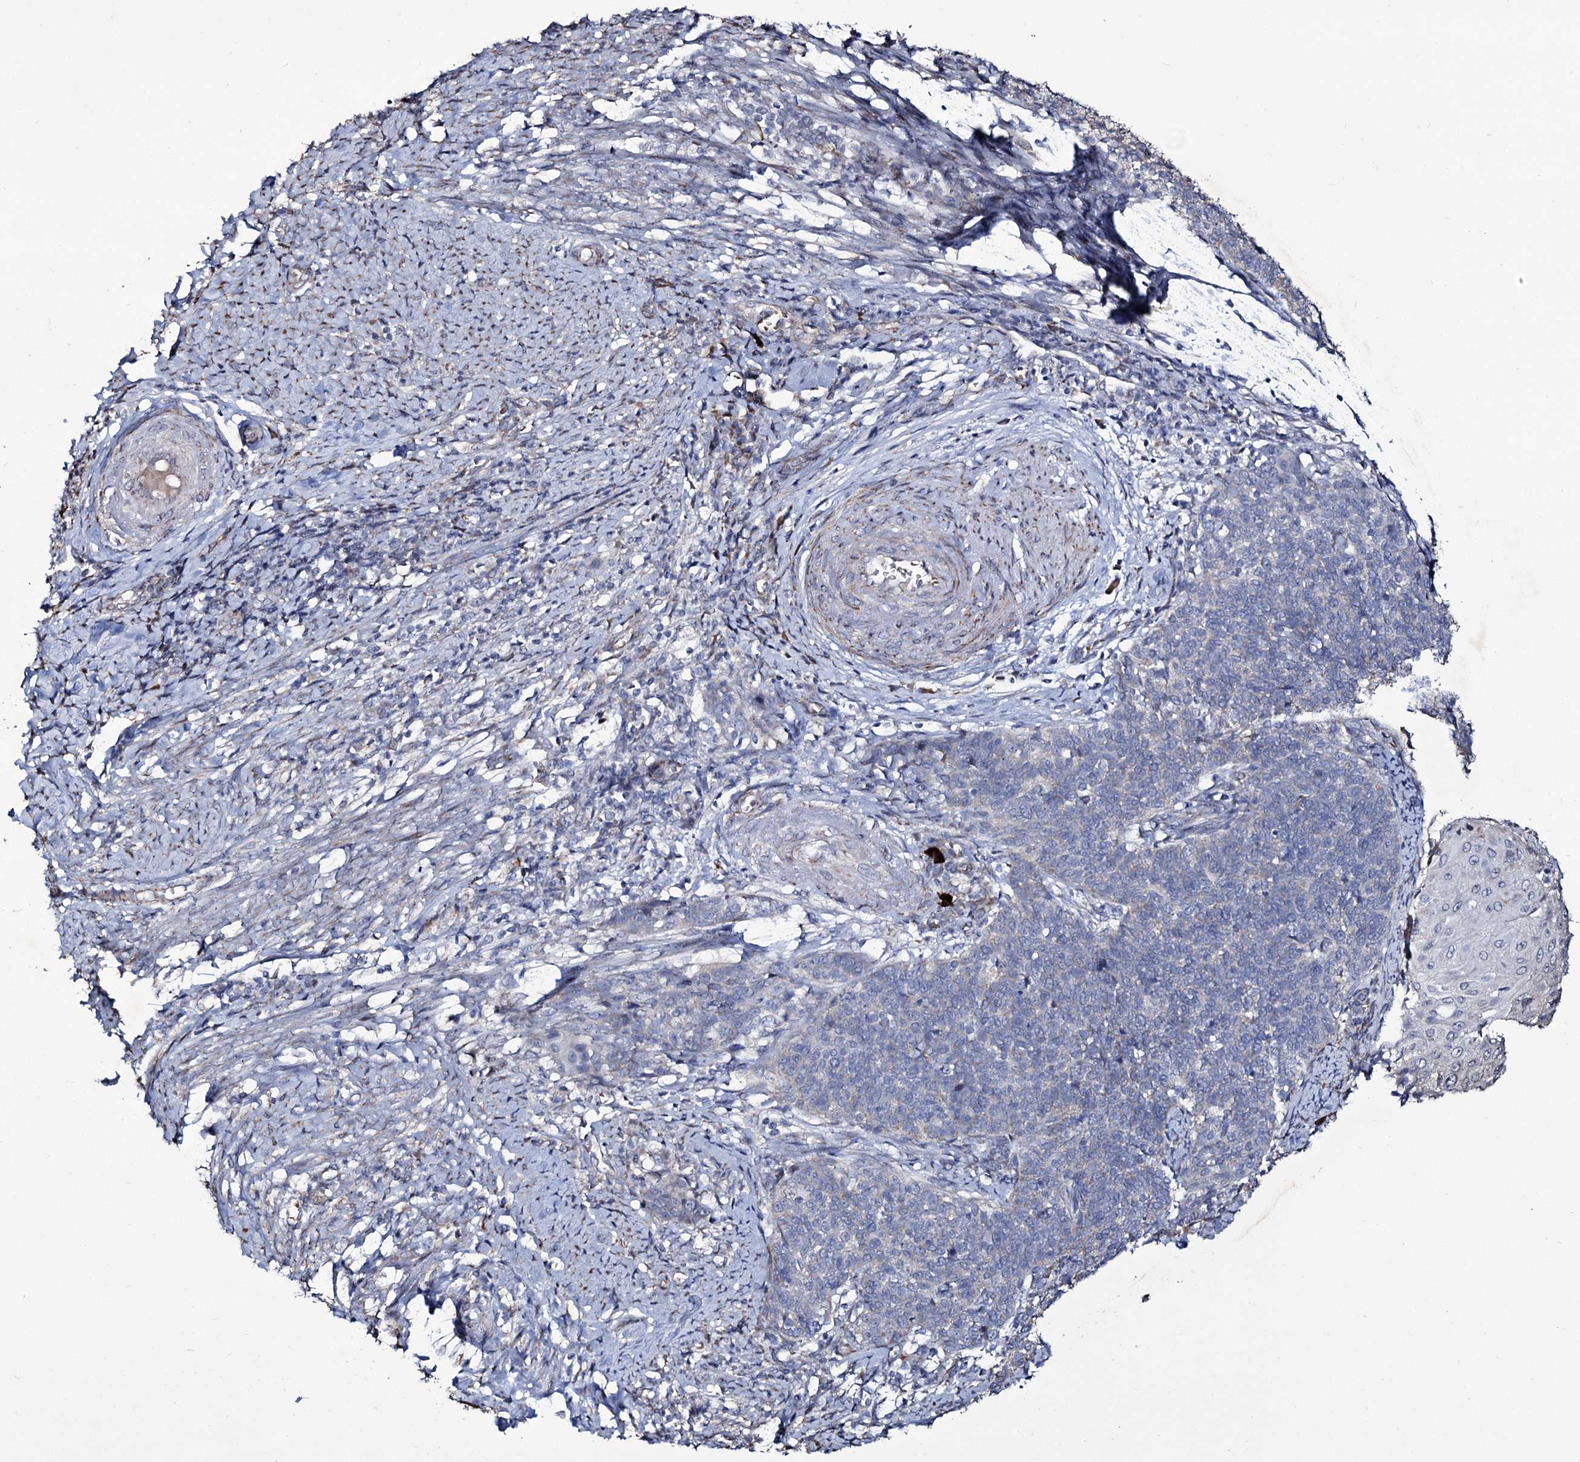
{"staining": {"intensity": "negative", "quantity": "none", "location": "none"}, "tissue": "cervical cancer", "cell_type": "Tumor cells", "image_type": "cancer", "snomed": [{"axis": "morphology", "description": "Squamous cell carcinoma, NOS"}, {"axis": "topography", "description": "Cervix"}], "caption": "An immunohistochemistry (IHC) image of cervical cancer (squamous cell carcinoma) is shown. There is no staining in tumor cells of cervical cancer (squamous cell carcinoma).", "gene": "TUBGCP5", "patient": {"sex": "female", "age": 39}}